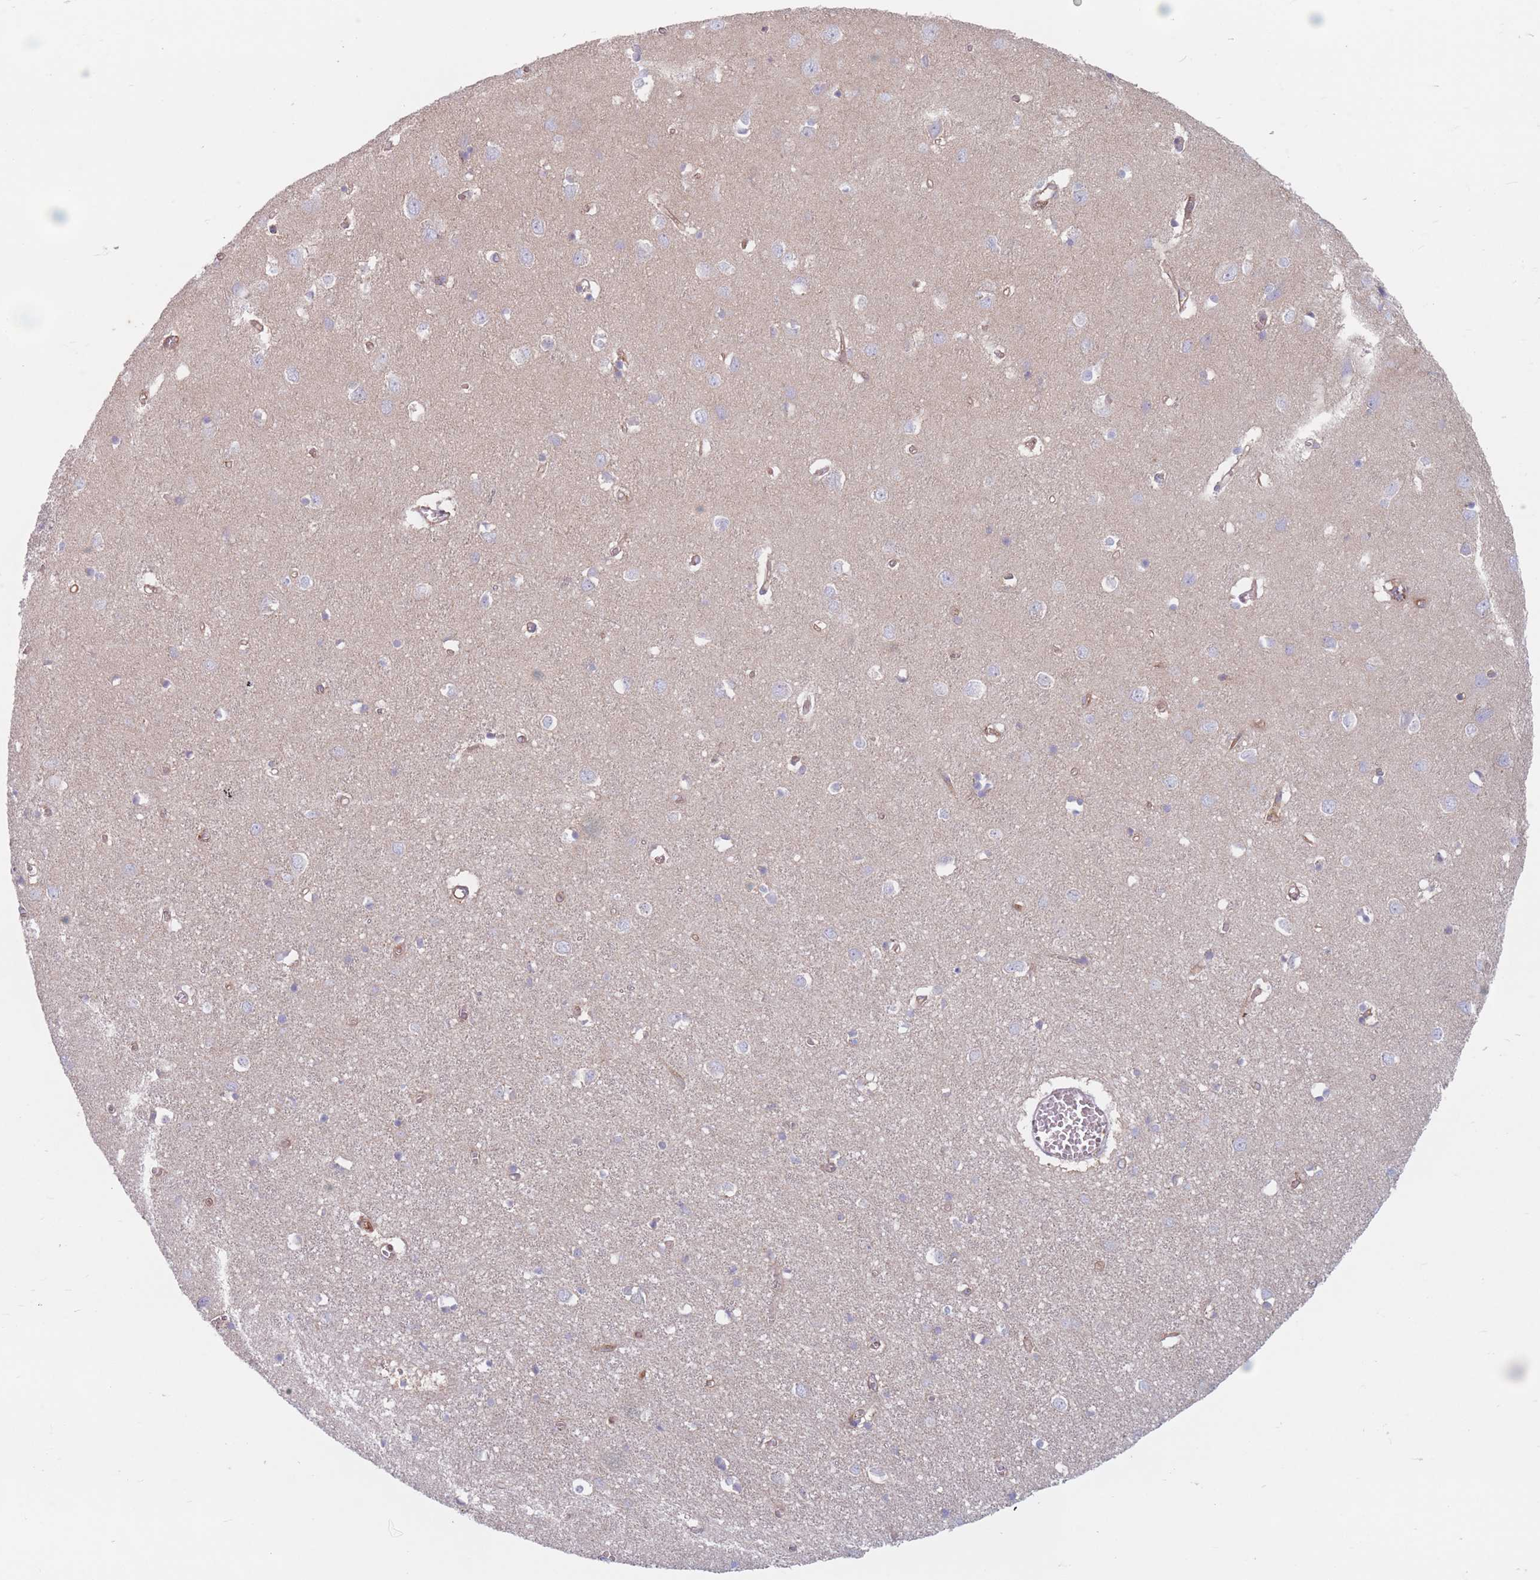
{"staining": {"intensity": "weak", "quantity": ">75%", "location": "cytoplasmic/membranous"}, "tissue": "cerebral cortex", "cell_type": "Endothelial cells", "image_type": "normal", "snomed": [{"axis": "morphology", "description": "Normal tissue, NOS"}, {"axis": "topography", "description": "Cerebral cortex"}], "caption": "Approximately >75% of endothelial cells in normal cerebral cortex reveal weak cytoplasmic/membranous protein positivity as visualized by brown immunohistochemical staining.", "gene": "PLPP1", "patient": {"sex": "female", "age": 64}}